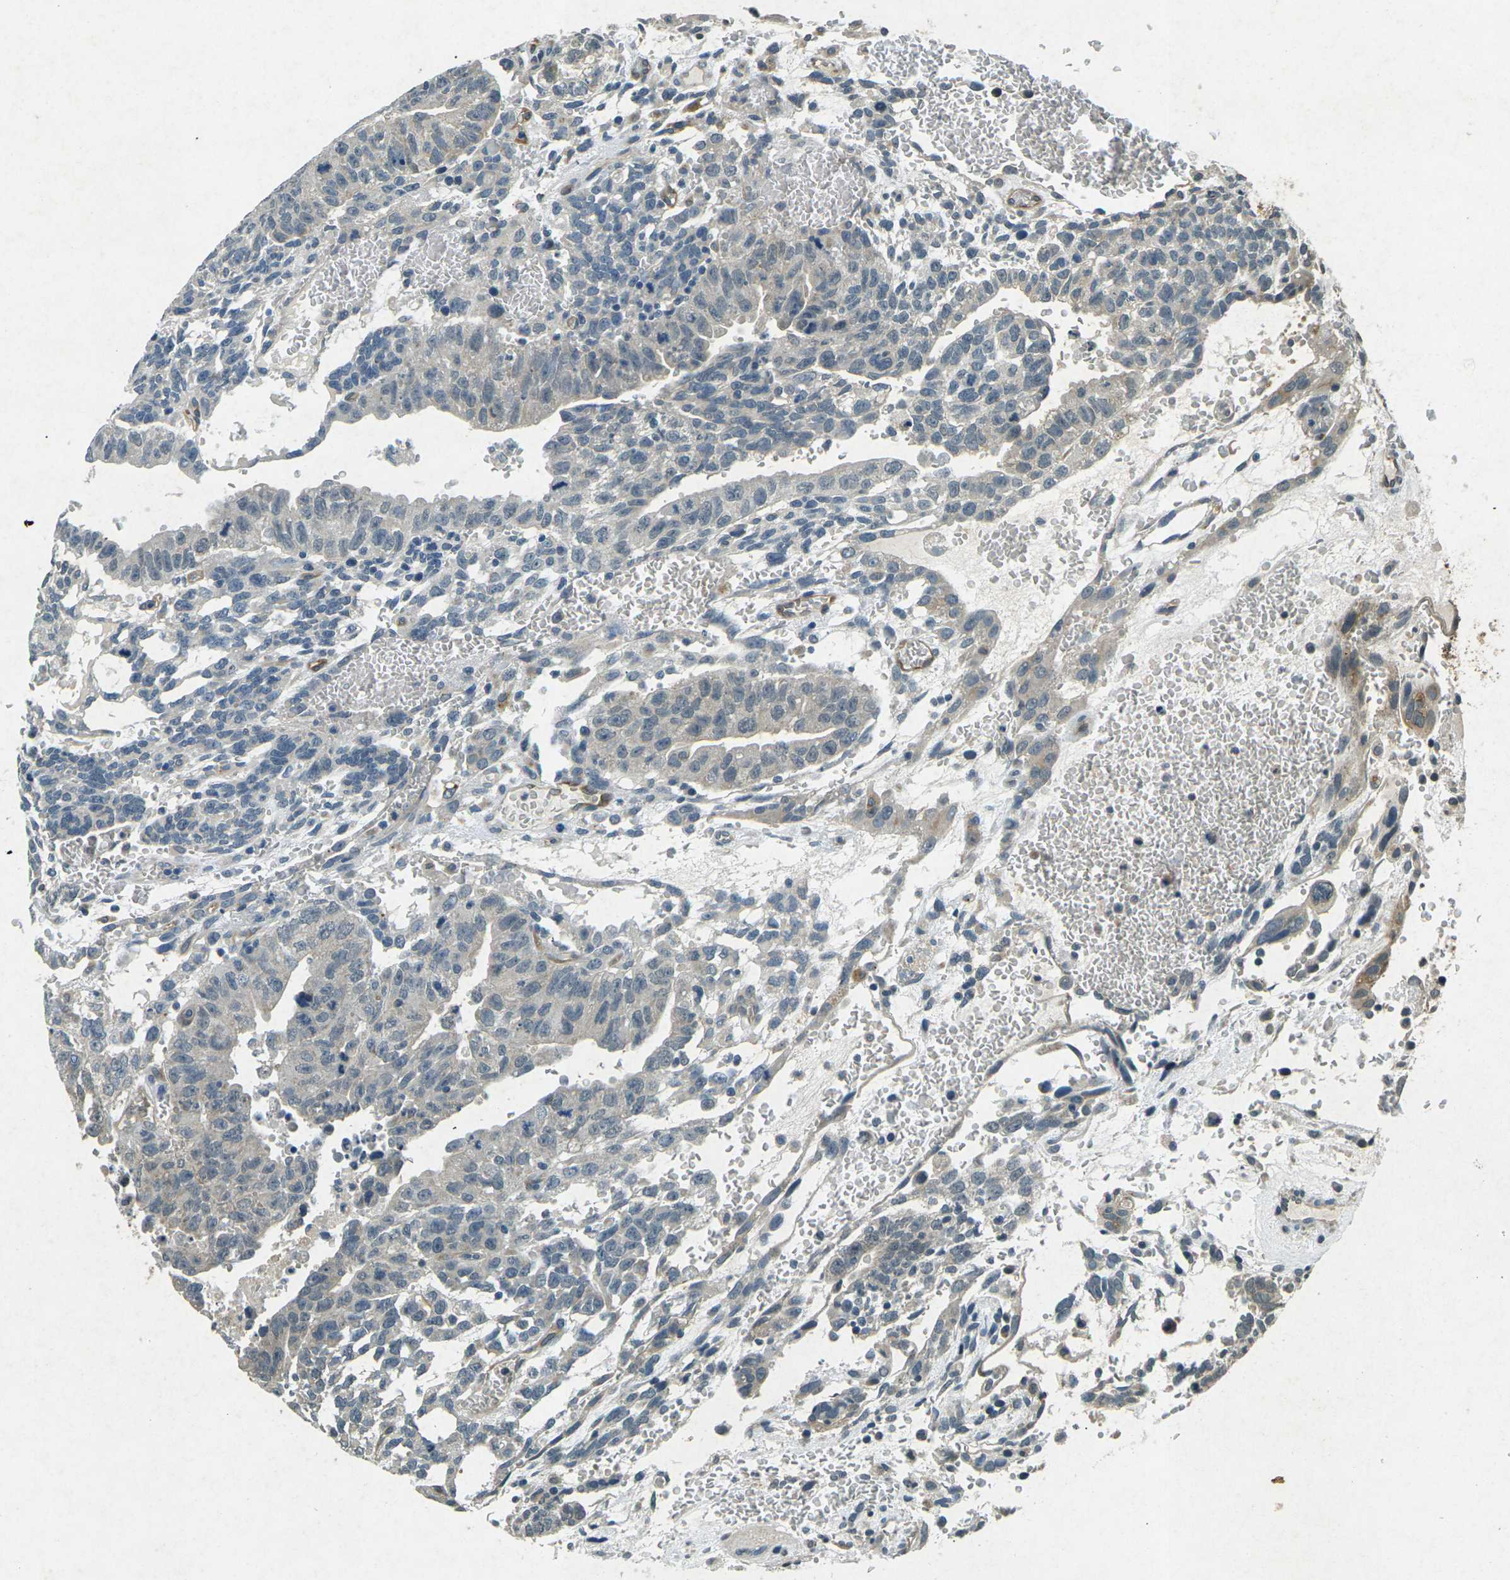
{"staining": {"intensity": "negative", "quantity": "none", "location": "none"}, "tissue": "testis cancer", "cell_type": "Tumor cells", "image_type": "cancer", "snomed": [{"axis": "morphology", "description": "Seminoma, NOS"}, {"axis": "morphology", "description": "Carcinoma, Embryonal, NOS"}, {"axis": "topography", "description": "Testis"}], "caption": "High power microscopy image of an IHC histopathology image of testis cancer (embryonal carcinoma), revealing no significant expression in tumor cells.", "gene": "PDE2A", "patient": {"sex": "male", "age": 52}}